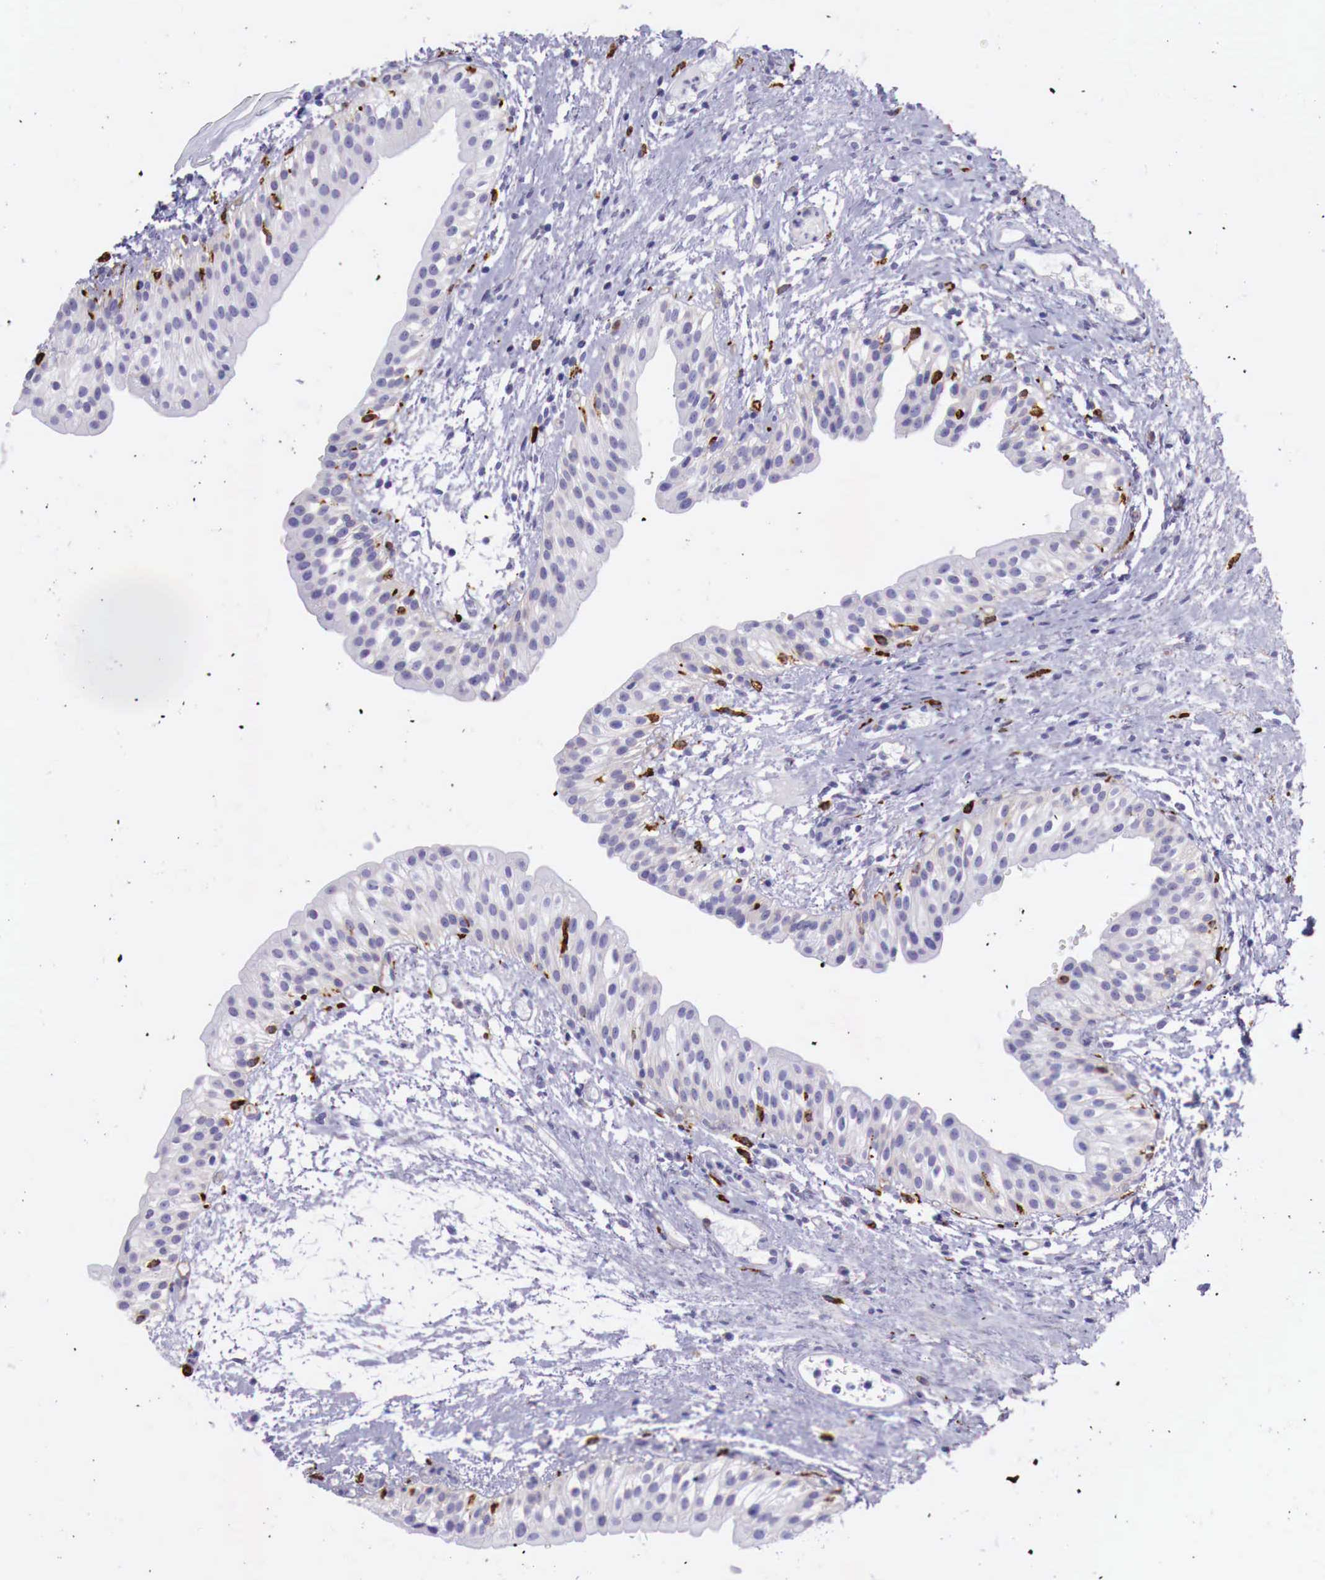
{"staining": {"intensity": "negative", "quantity": "none", "location": "none"}, "tissue": "urinary bladder", "cell_type": "Urothelial cells", "image_type": "normal", "snomed": [{"axis": "morphology", "description": "Normal tissue, NOS"}, {"axis": "topography", "description": "Urinary bladder"}], "caption": "IHC photomicrograph of normal urinary bladder stained for a protein (brown), which displays no expression in urothelial cells.", "gene": "MSR1", "patient": {"sex": "male", "age": 48}}